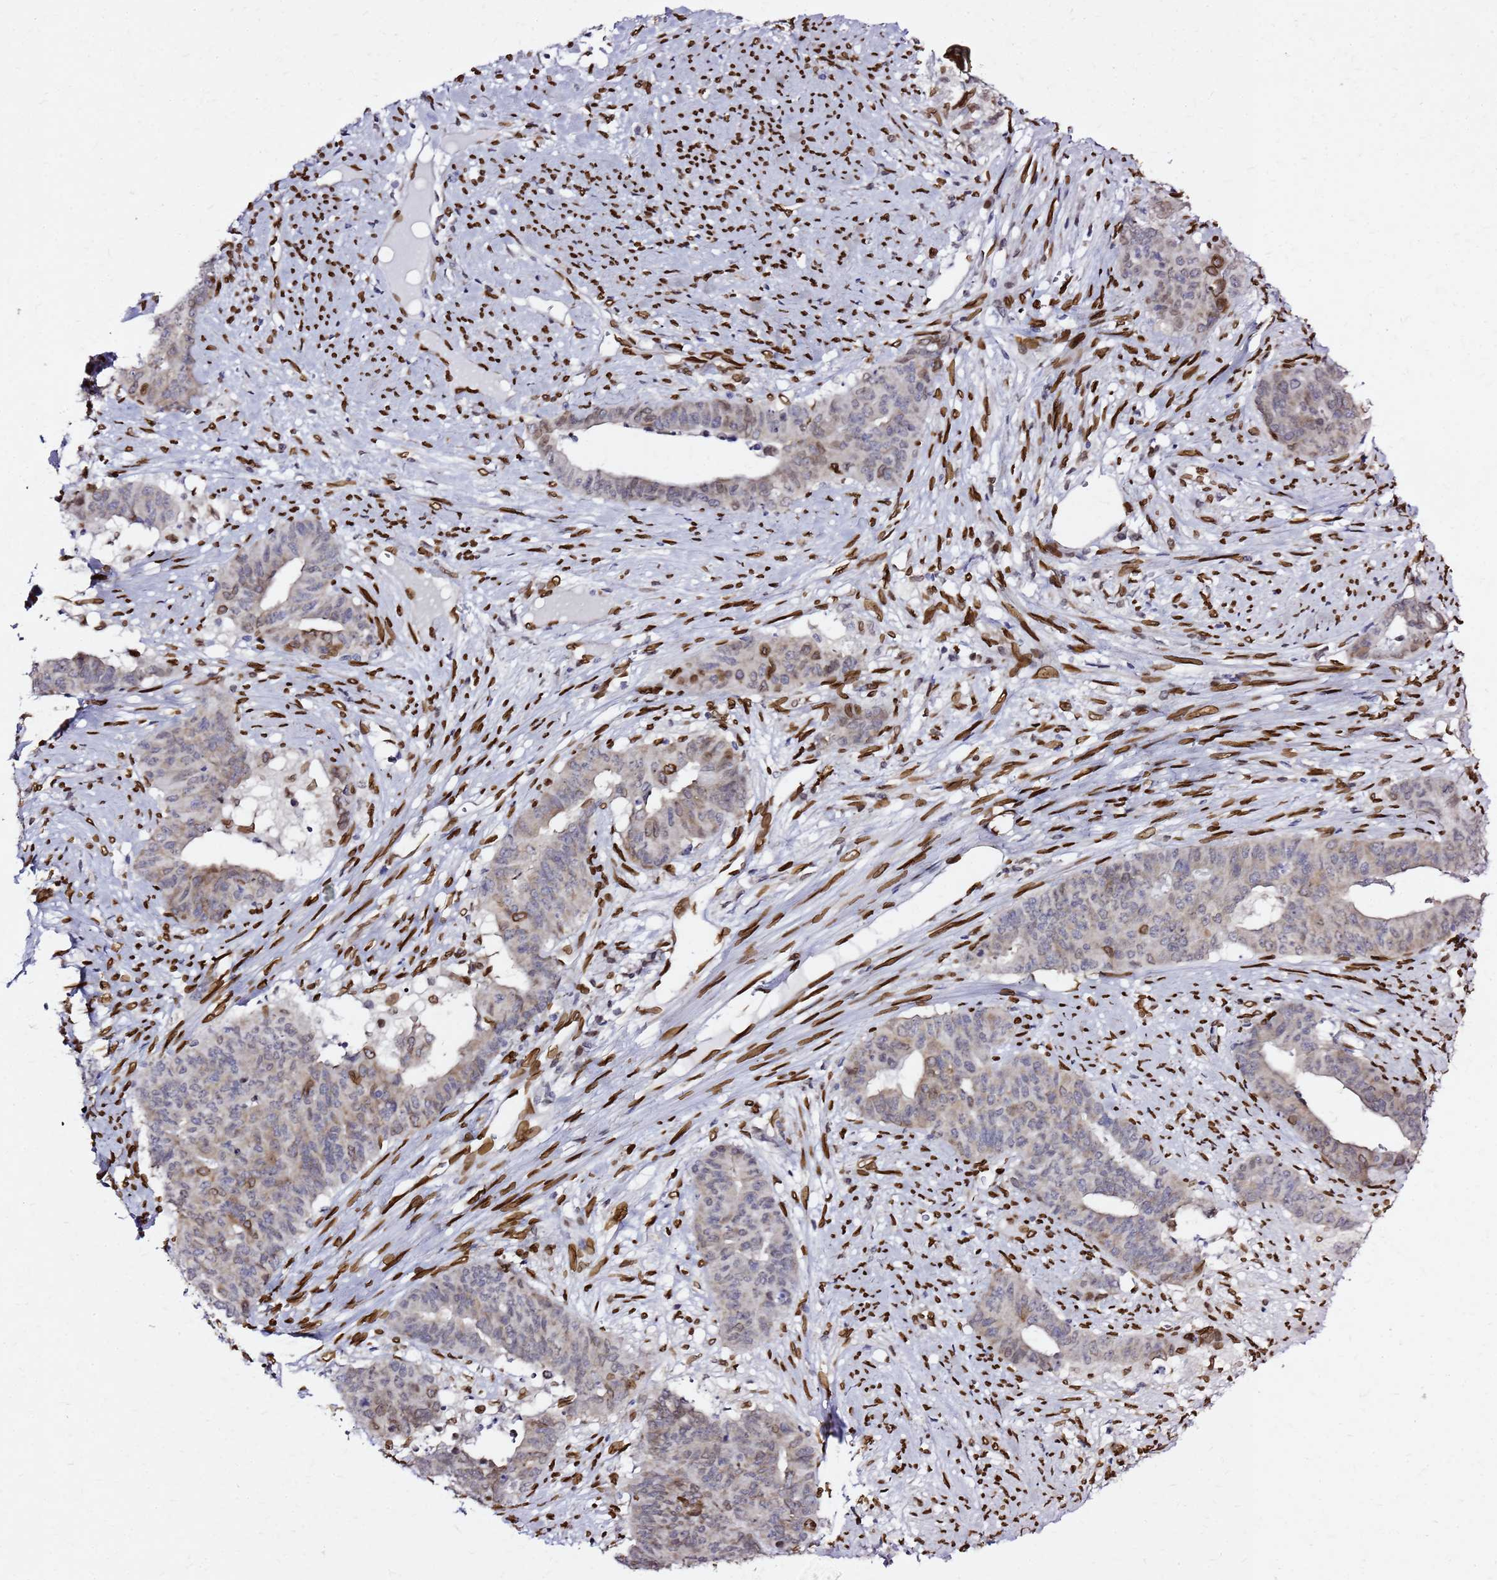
{"staining": {"intensity": "moderate", "quantity": "<25%", "location": "cytoplasmic/membranous,nuclear"}, "tissue": "endometrial cancer", "cell_type": "Tumor cells", "image_type": "cancer", "snomed": [{"axis": "morphology", "description": "Adenocarcinoma, NOS"}, {"axis": "topography", "description": "Endometrium"}], "caption": "A histopathology image showing moderate cytoplasmic/membranous and nuclear expression in about <25% of tumor cells in endometrial cancer, as visualized by brown immunohistochemical staining.", "gene": "C6orf141", "patient": {"sex": "female", "age": 59}}